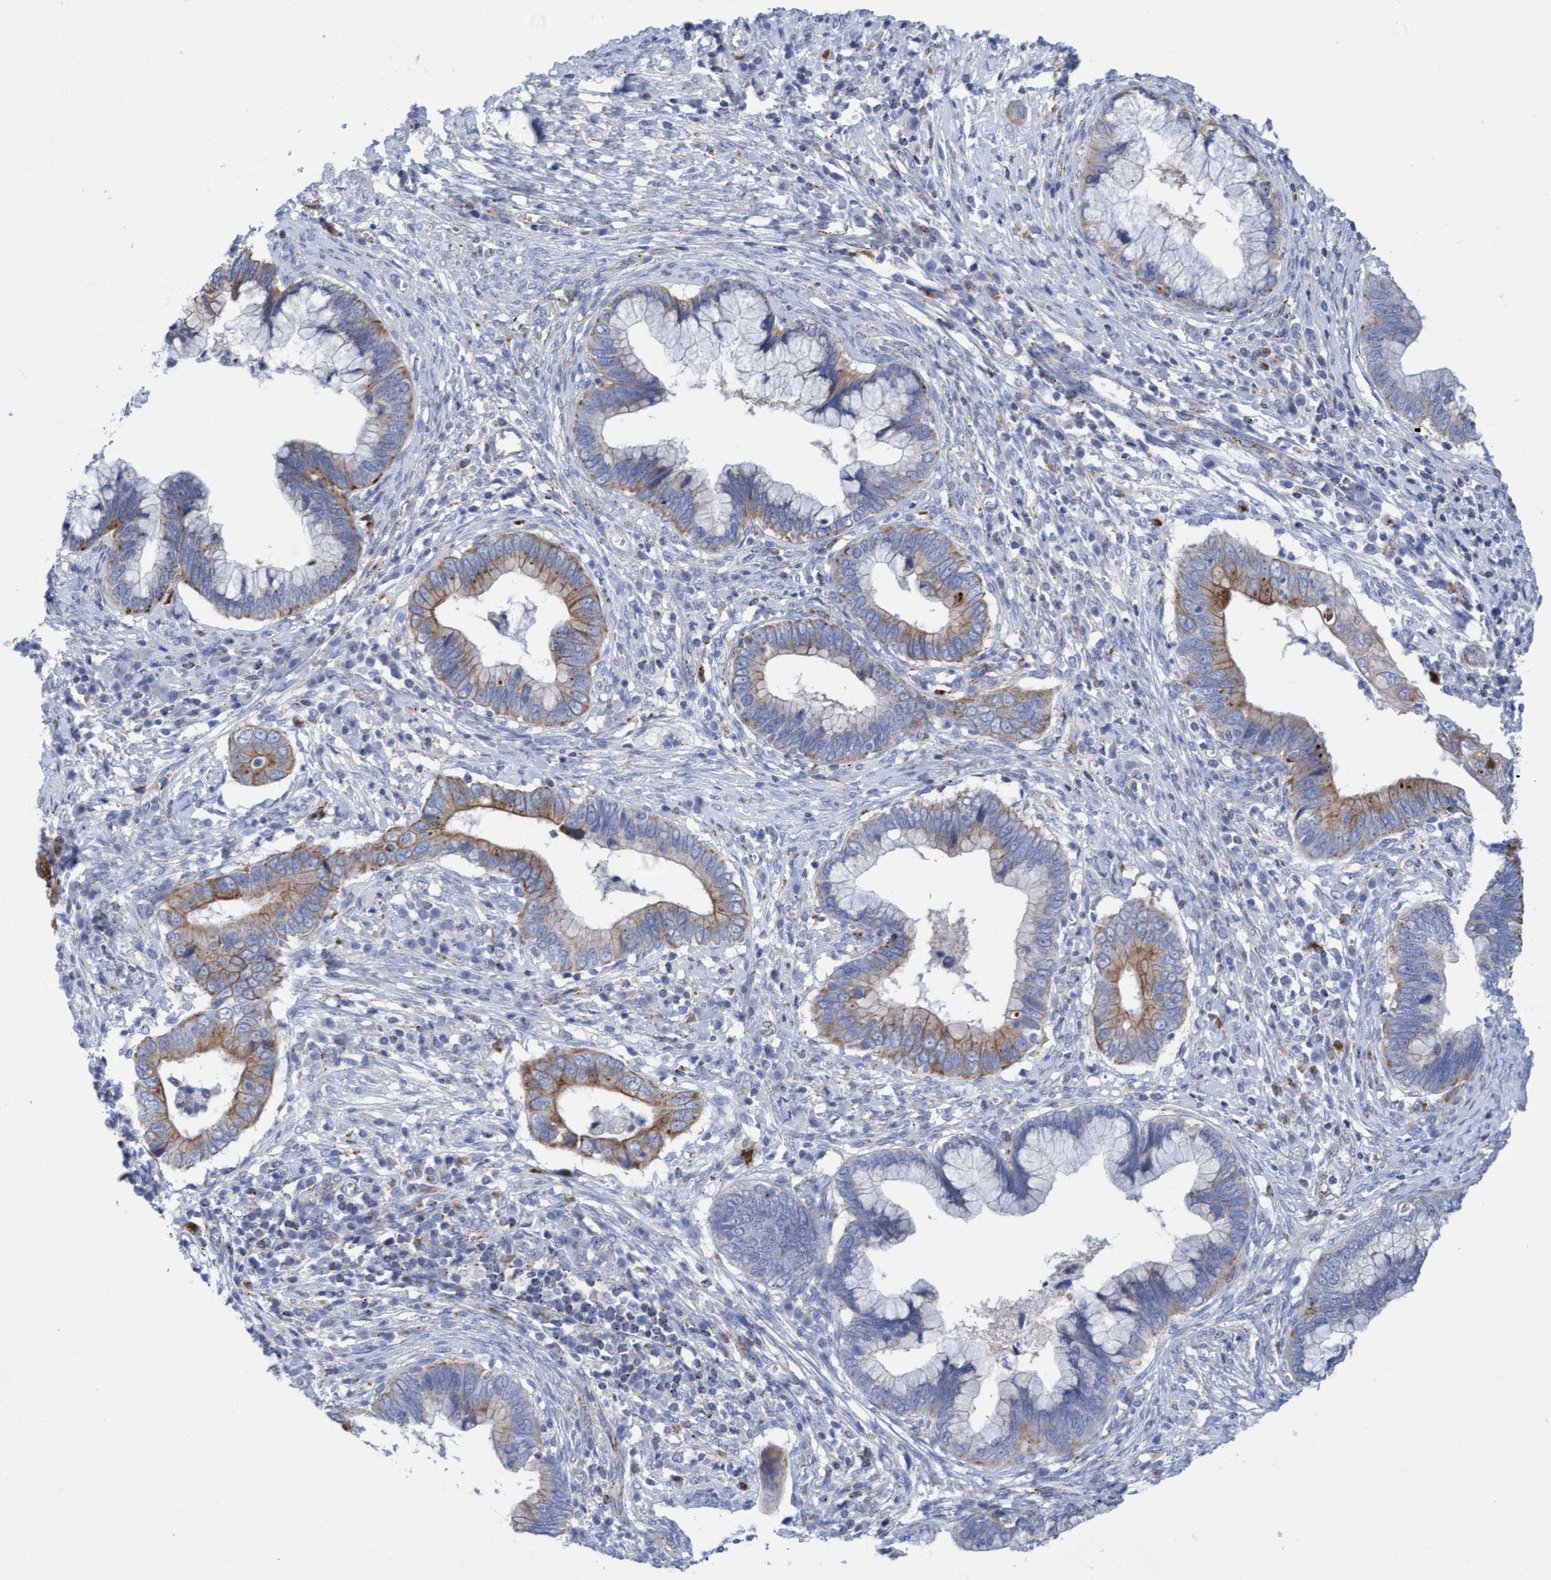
{"staining": {"intensity": "moderate", "quantity": "25%-75%", "location": "cytoplasmic/membranous"}, "tissue": "cervical cancer", "cell_type": "Tumor cells", "image_type": "cancer", "snomed": [{"axis": "morphology", "description": "Adenocarcinoma, NOS"}, {"axis": "topography", "description": "Cervix"}], "caption": "Immunohistochemical staining of human adenocarcinoma (cervical) reveals medium levels of moderate cytoplasmic/membranous protein expression in about 25%-75% of tumor cells.", "gene": "SGSH", "patient": {"sex": "female", "age": 44}}